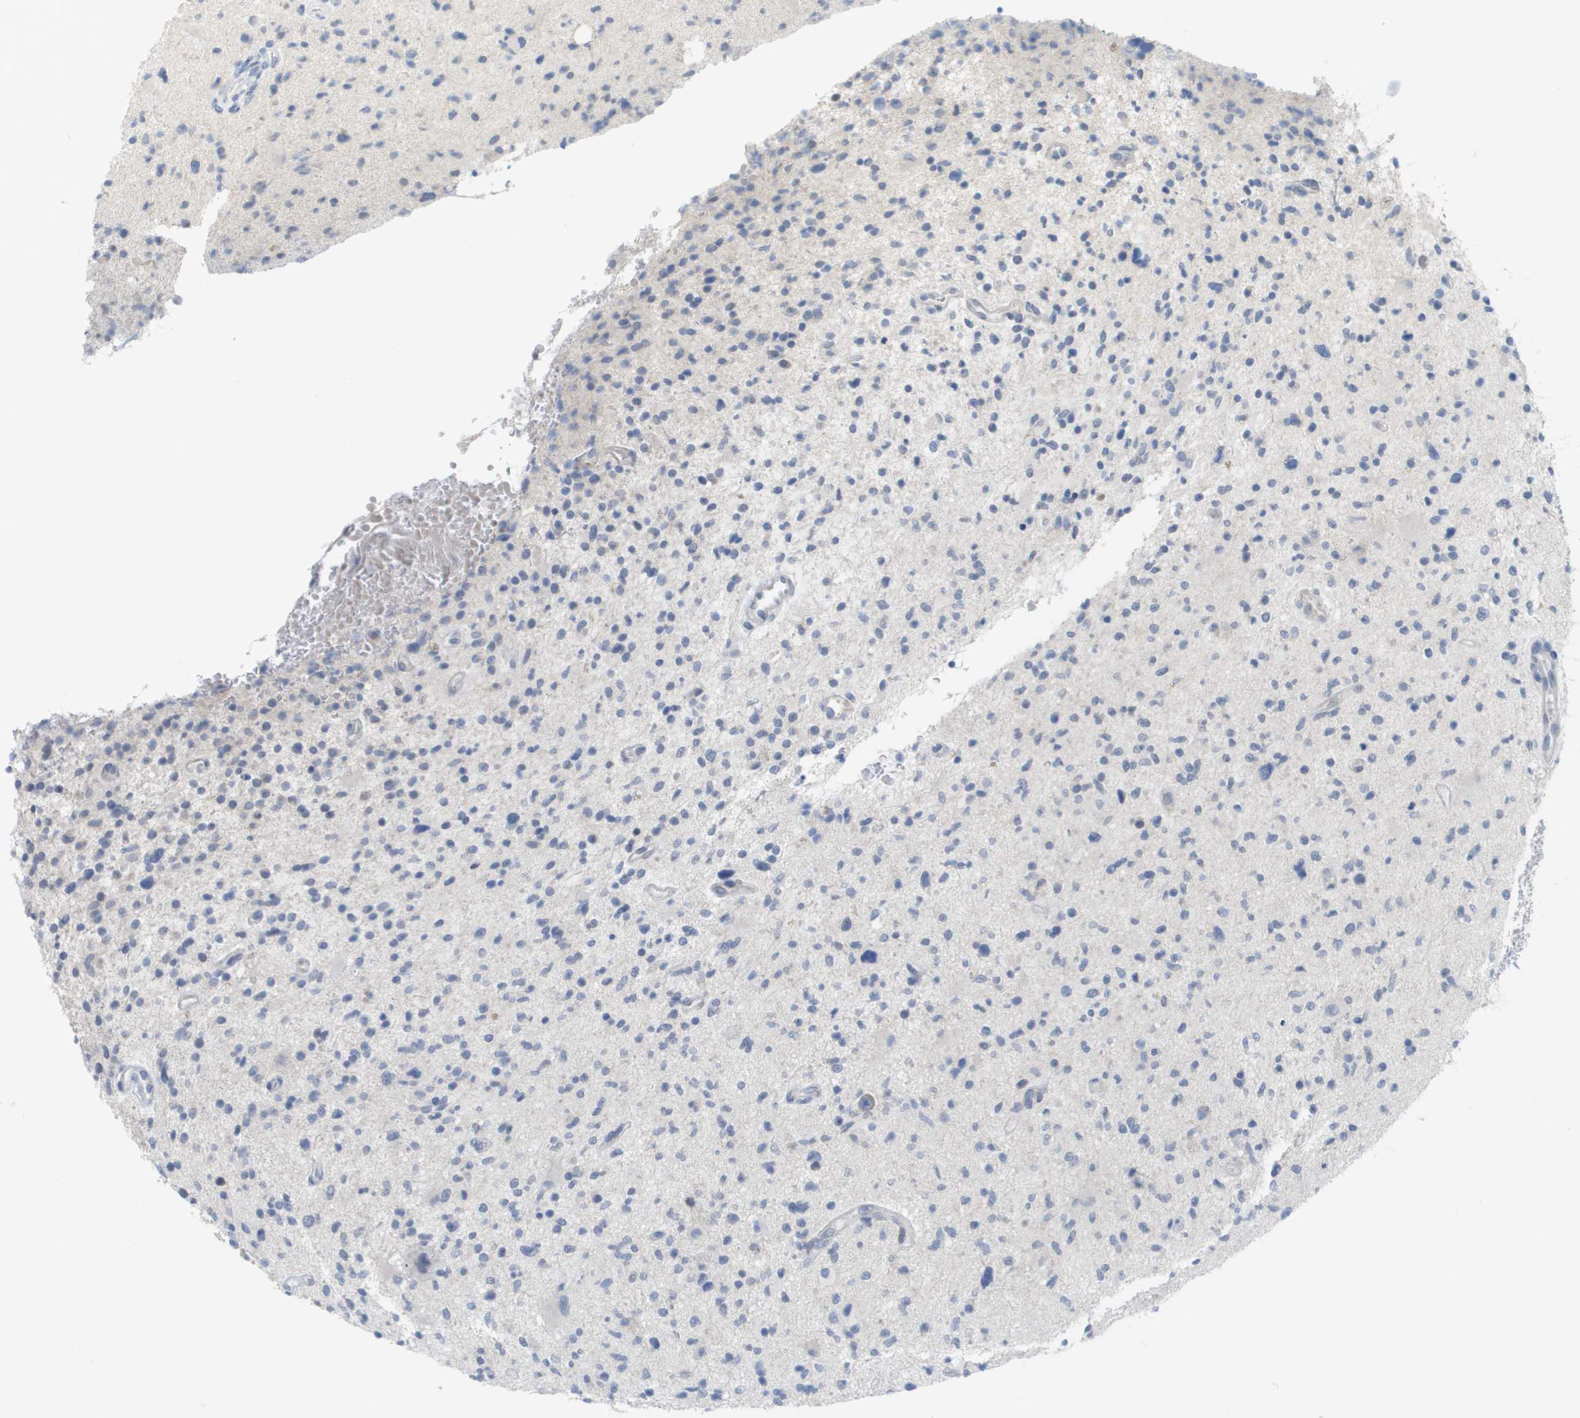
{"staining": {"intensity": "negative", "quantity": "none", "location": "none"}, "tissue": "glioma", "cell_type": "Tumor cells", "image_type": "cancer", "snomed": [{"axis": "morphology", "description": "Glioma, malignant, High grade"}, {"axis": "topography", "description": "Brain"}], "caption": "Immunohistochemical staining of malignant glioma (high-grade) displays no significant staining in tumor cells.", "gene": "PDE4A", "patient": {"sex": "male", "age": 48}}